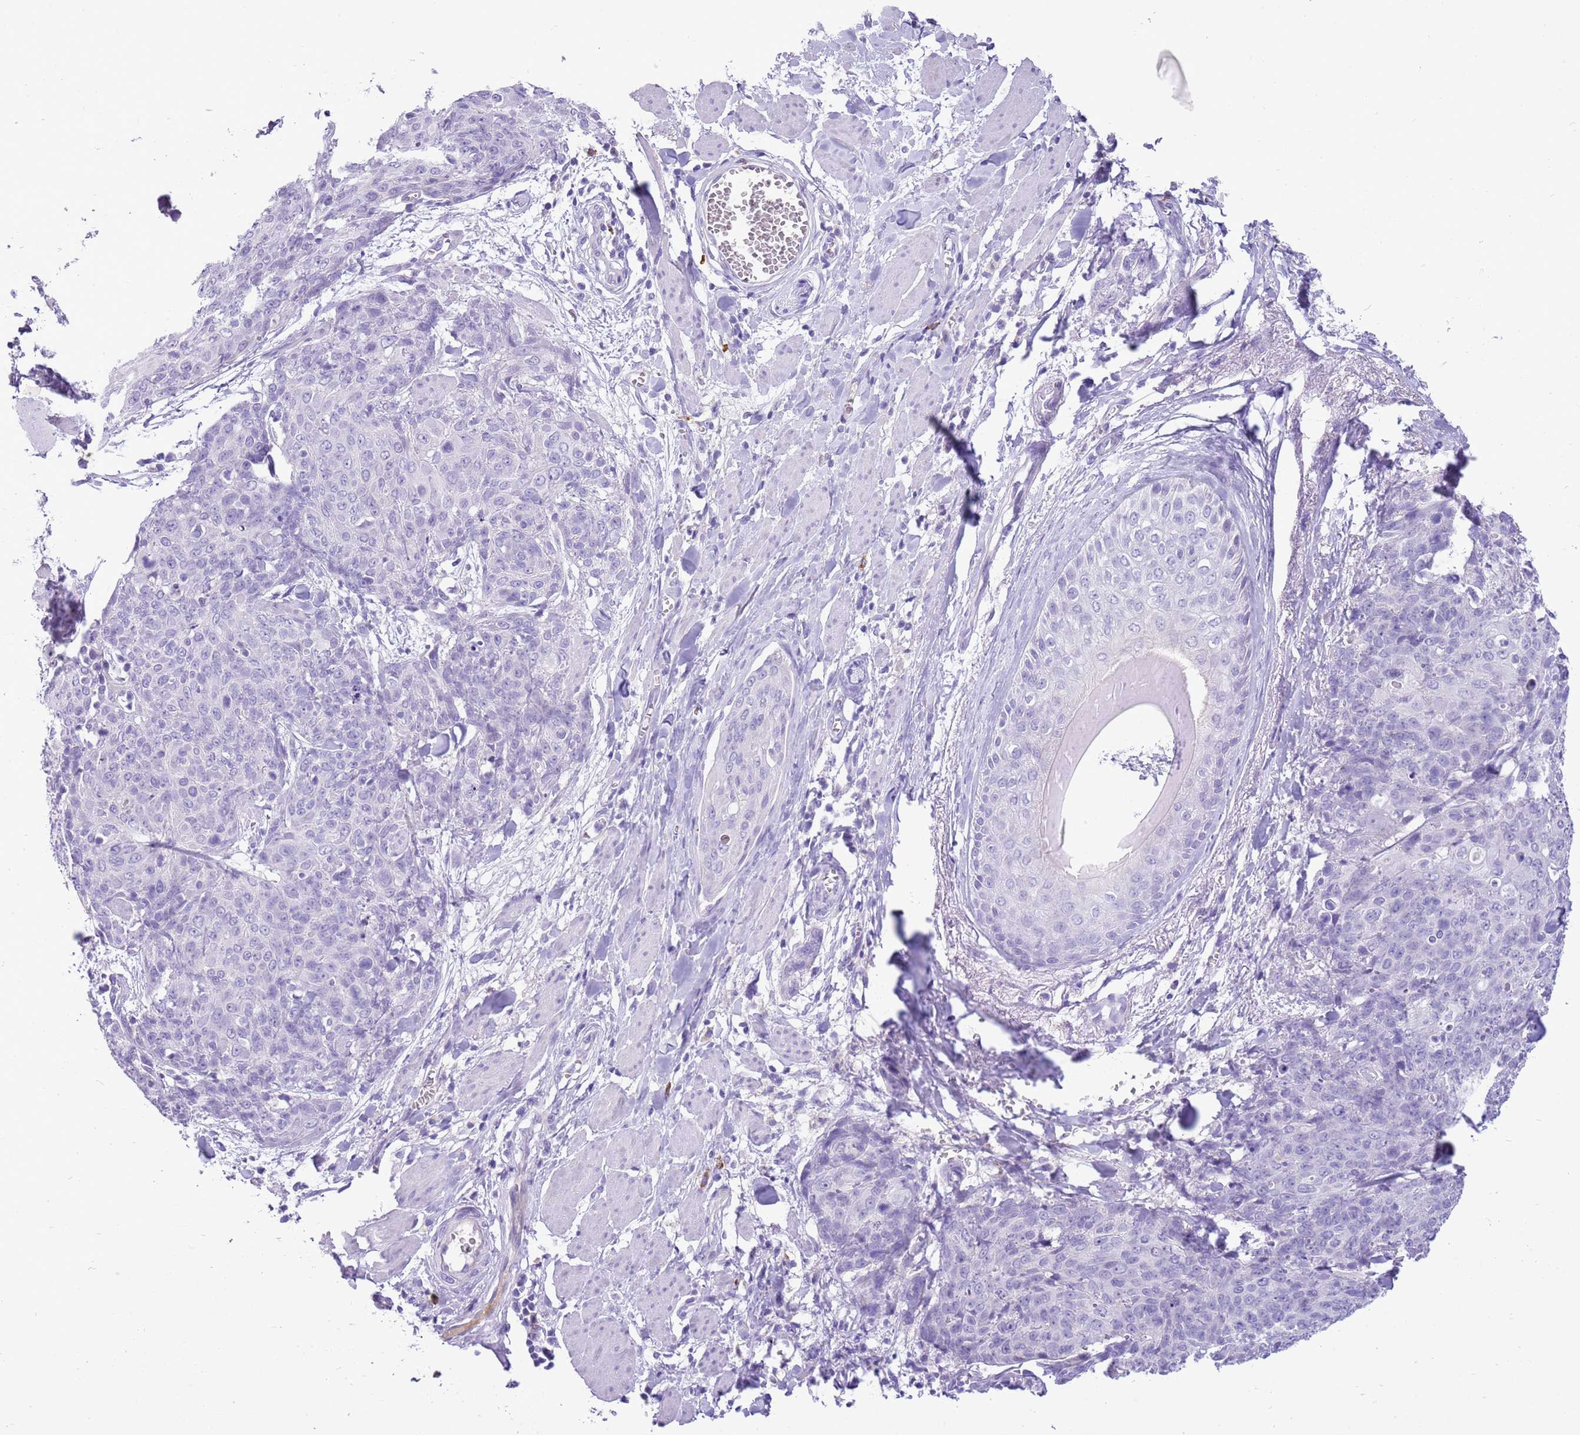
{"staining": {"intensity": "negative", "quantity": "none", "location": "none"}, "tissue": "skin cancer", "cell_type": "Tumor cells", "image_type": "cancer", "snomed": [{"axis": "morphology", "description": "Squamous cell carcinoma, NOS"}, {"axis": "topography", "description": "Skin"}, {"axis": "topography", "description": "Vulva"}], "caption": "An IHC histopathology image of skin cancer (squamous cell carcinoma) is shown. There is no staining in tumor cells of skin cancer (squamous cell carcinoma).", "gene": "SCAMP5", "patient": {"sex": "female", "age": 85}}